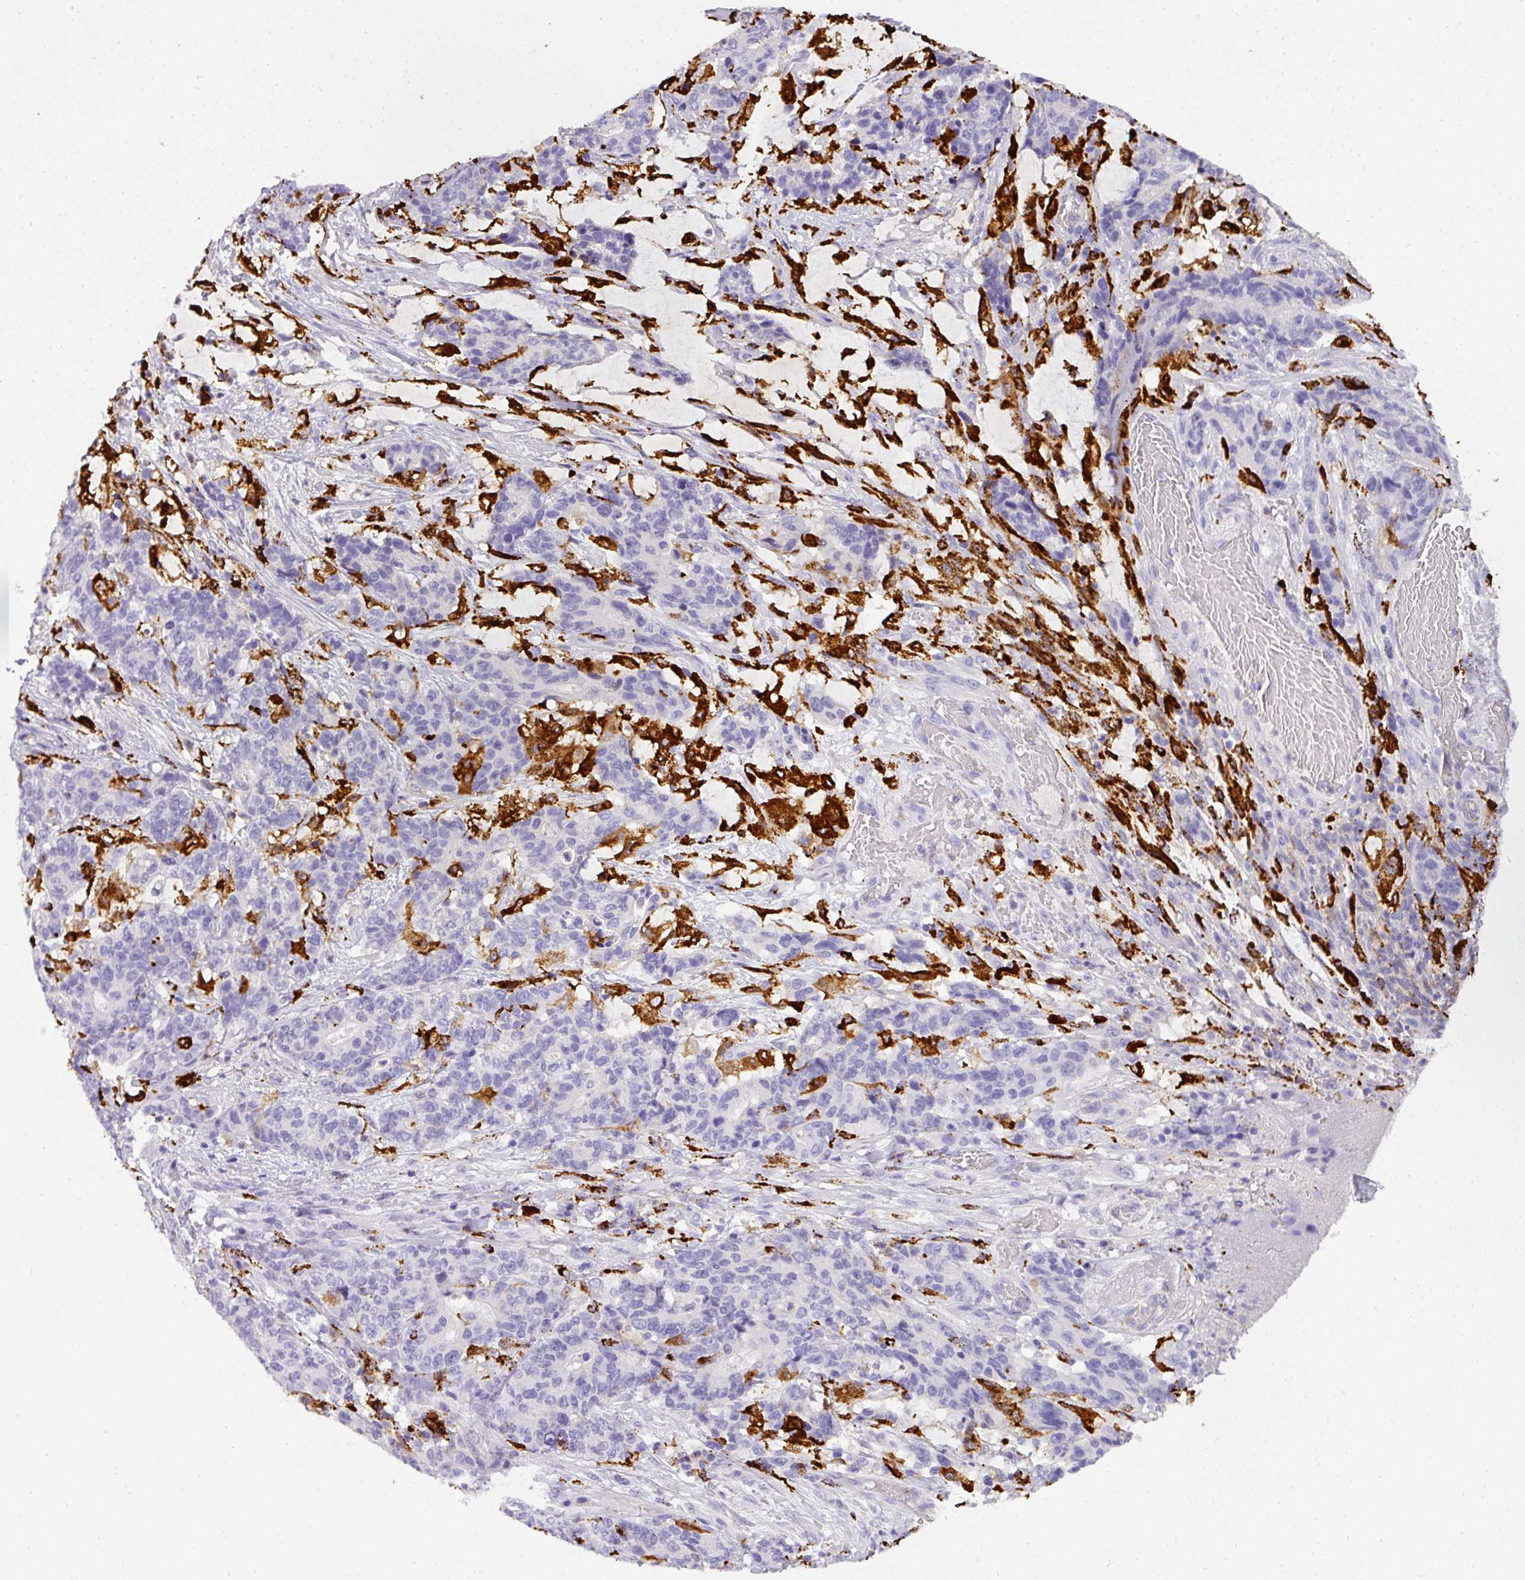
{"staining": {"intensity": "negative", "quantity": "none", "location": "none"}, "tissue": "stomach cancer", "cell_type": "Tumor cells", "image_type": "cancer", "snomed": [{"axis": "morphology", "description": "Normal tissue, NOS"}, {"axis": "morphology", "description": "Adenocarcinoma, NOS"}, {"axis": "topography", "description": "Stomach"}], "caption": "Photomicrograph shows no protein positivity in tumor cells of stomach cancer tissue.", "gene": "MMACHC", "patient": {"sex": "female", "age": 64}}